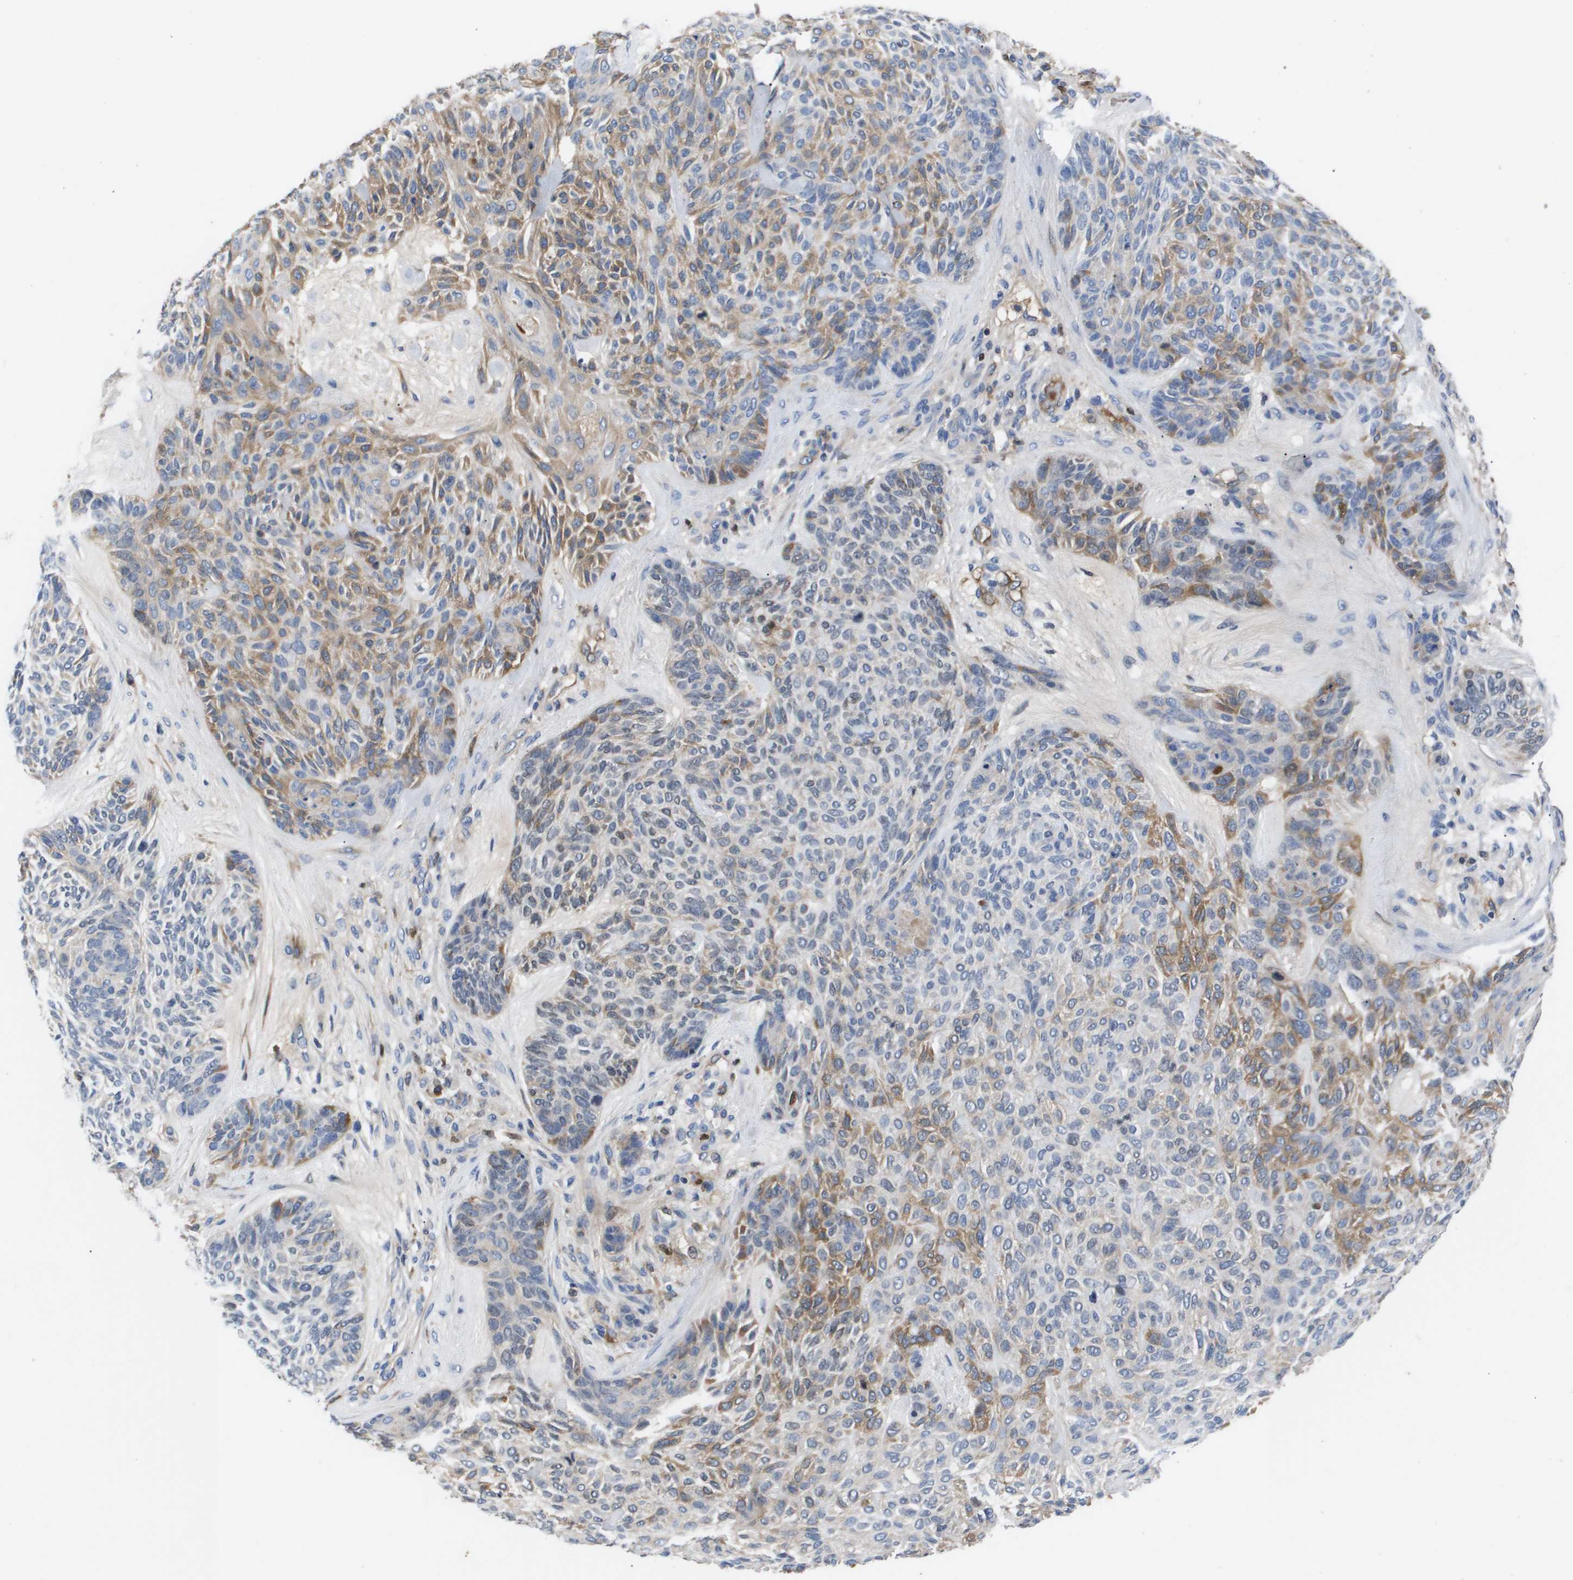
{"staining": {"intensity": "moderate", "quantity": "25%-75%", "location": "cytoplasmic/membranous"}, "tissue": "skin cancer", "cell_type": "Tumor cells", "image_type": "cancer", "snomed": [{"axis": "morphology", "description": "Basal cell carcinoma"}, {"axis": "topography", "description": "Skin"}], "caption": "An image showing moderate cytoplasmic/membranous expression in approximately 25%-75% of tumor cells in skin cancer (basal cell carcinoma), as visualized by brown immunohistochemical staining.", "gene": "SERPINA6", "patient": {"sex": "male", "age": 55}}